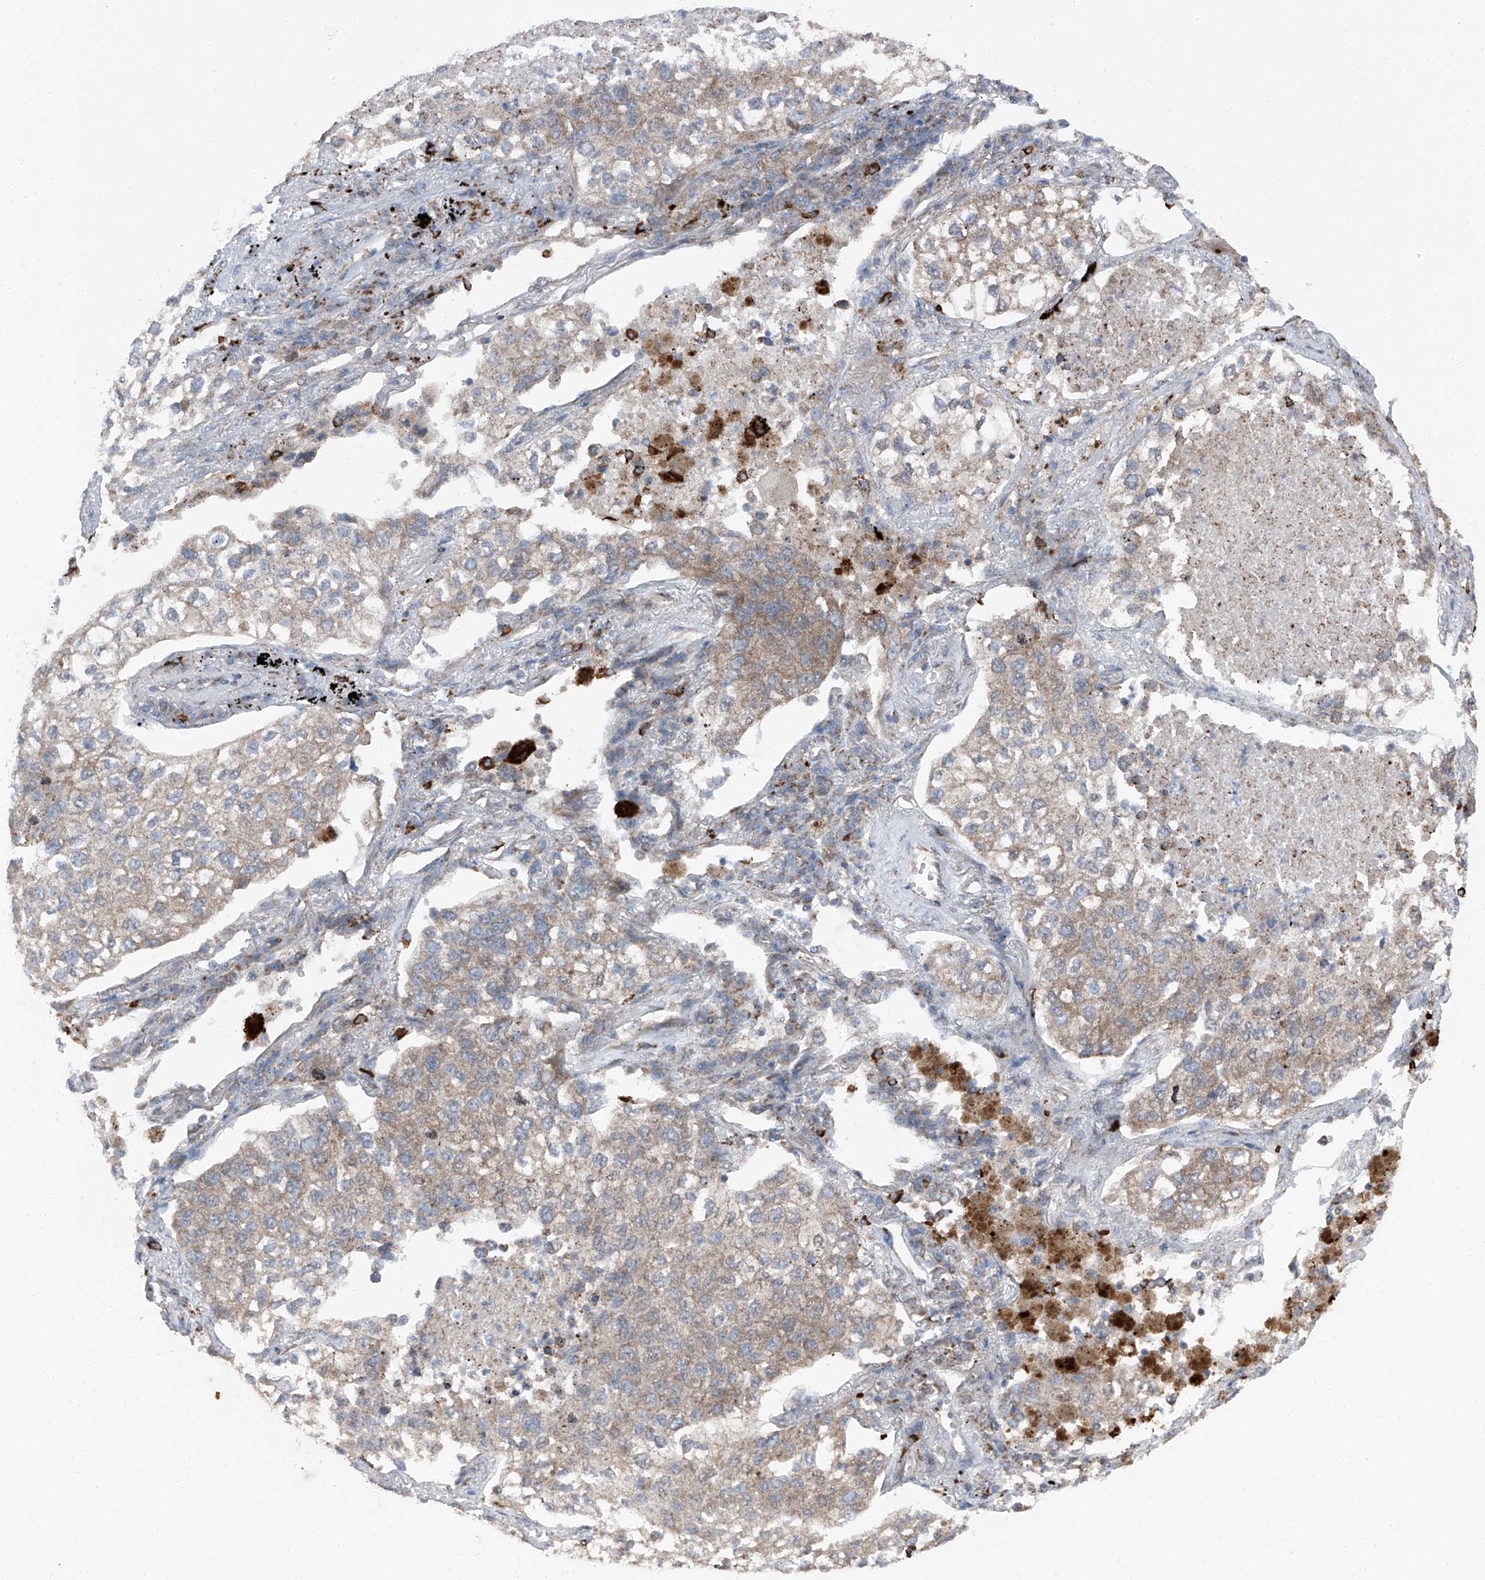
{"staining": {"intensity": "weak", "quantity": "<25%", "location": "cytoplasmic/membranous"}, "tissue": "lung cancer", "cell_type": "Tumor cells", "image_type": "cancer", "snomed": [{"axis": "morphology", "description": "Adenocarcinoma, NOS"}, {"axis": "topography", "description": "Lung"}], "caption": "Lung cancer was stained to show a protein in brown. There is no significant staining in tumor cells.", "gene": "LIMK1", "patient": {"sex": "male", "age": 63}}